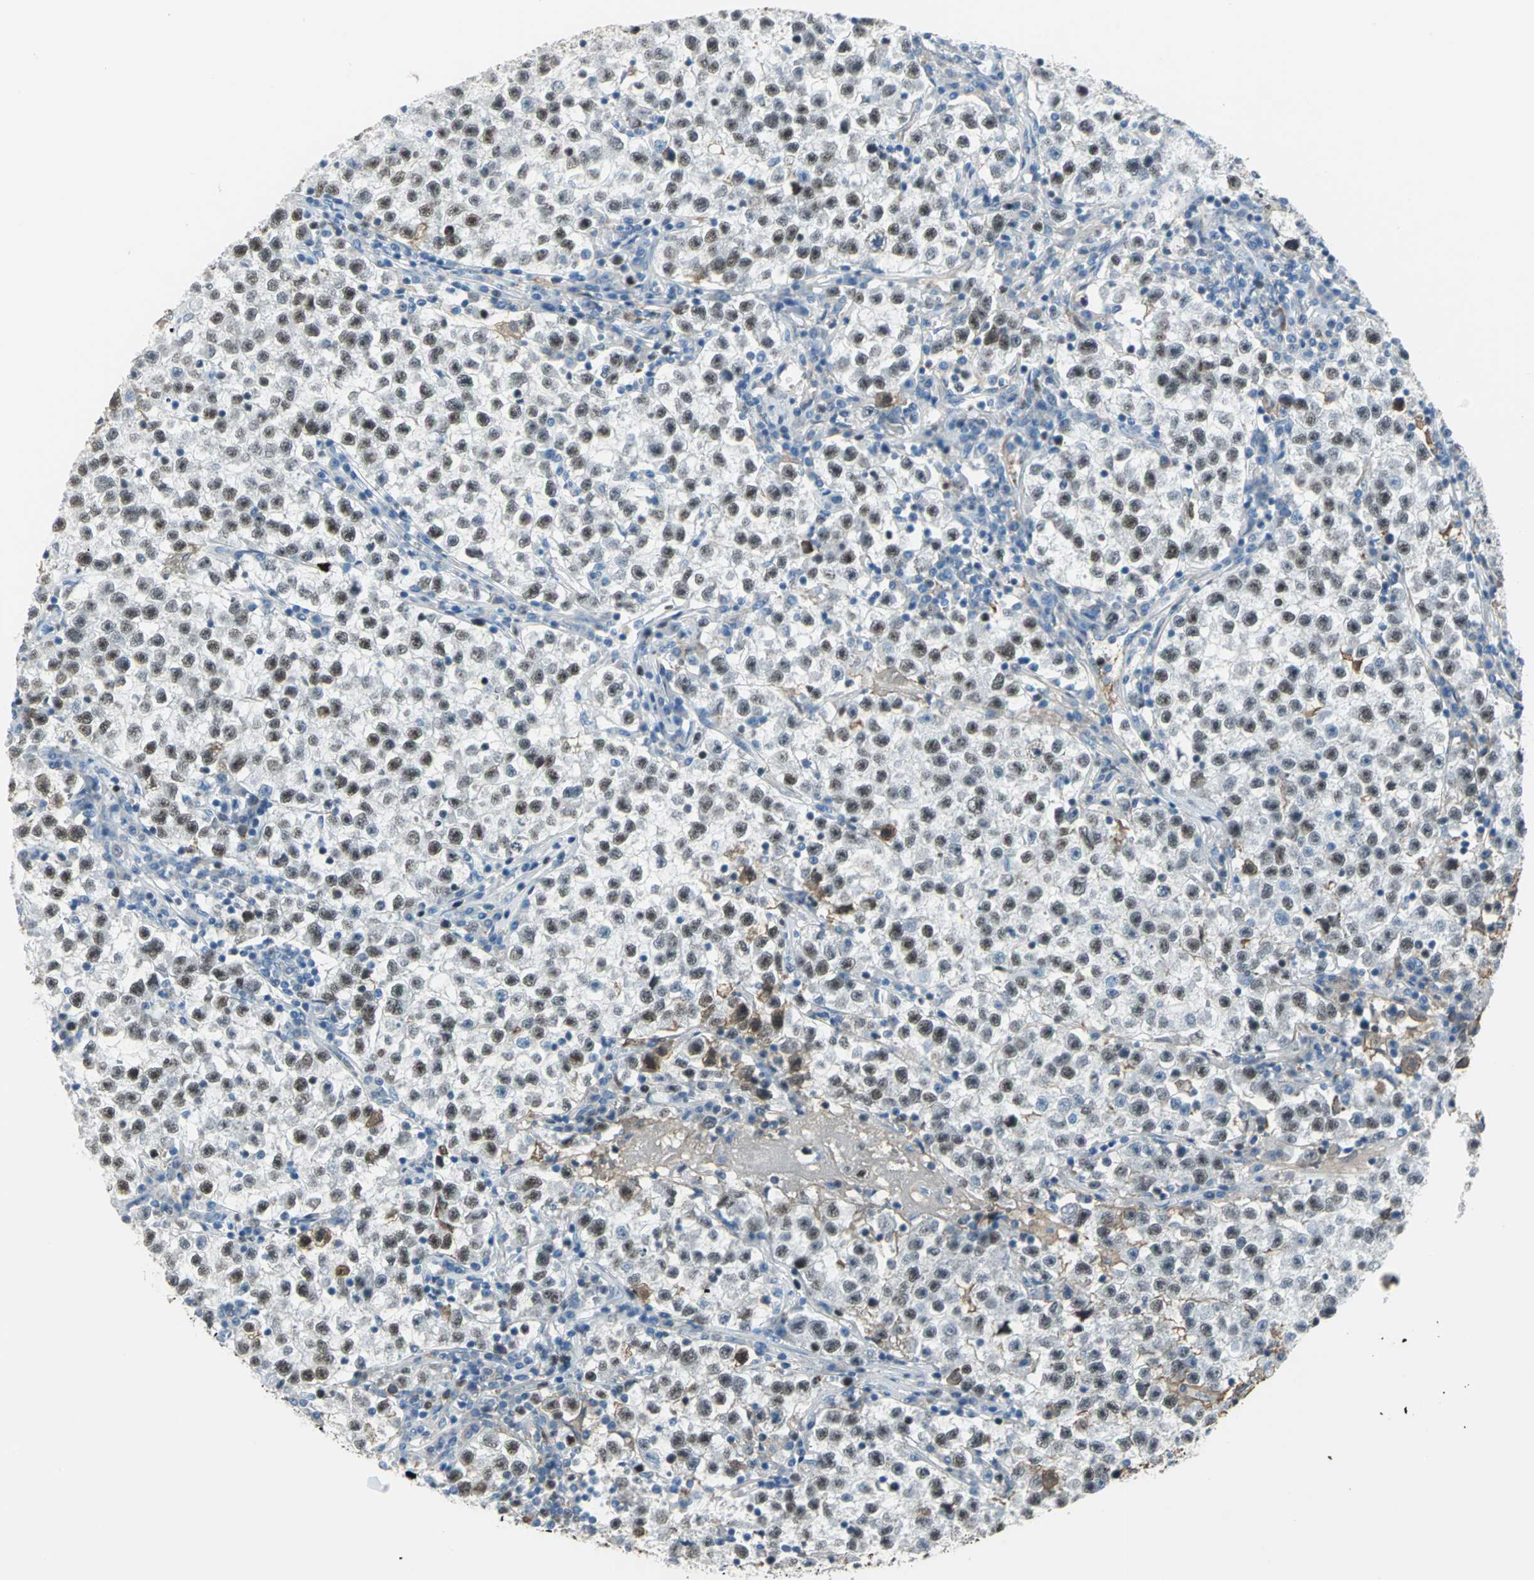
{"staining": {"intensity": "moderate", "quantity": ">75%", "location": "cytoplasmic/membranous"}, "tissue": "testis cancer", "cell_type": "Tumor cells", "image_type": "cancer", "snomed": [{"axis": "morphology", "description": "Seminoma, NOS"}, {"axis": "topography", "description": "Testis"}], "caption": "Tumor cells reveal medium levels of moderate cytoplasmic/membranous expression in about >75% of cells in testis seminoma. (DAB IHC, brown staining for protein, blue staining for nuclei).", "gene": "MCM3", "patient": {"sex": "male", "age": 22}}